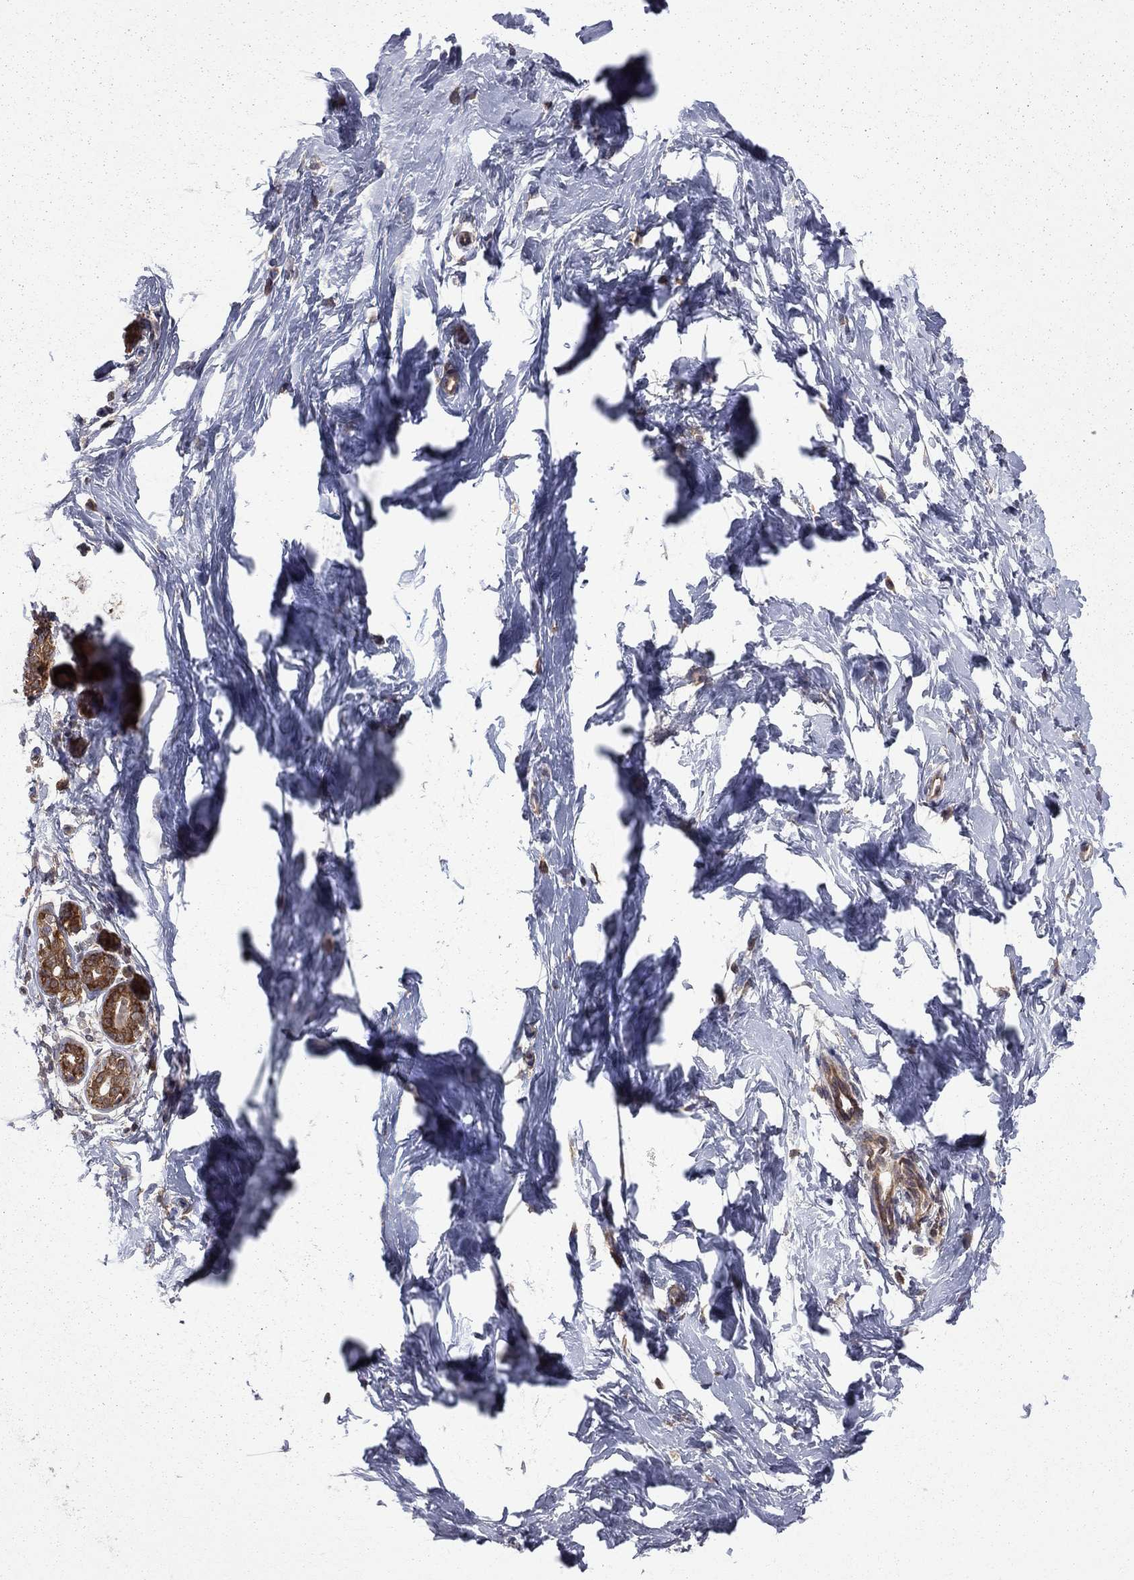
{"staining": {"intensity": "negative", "quantity": "none", "location": "none"}, "tissue": "breast", "cell_type": "Adipocytes", "image_type": "normal", "snomed": [{"axis": "morphology", "description": "Normal tissue, NOS"}, {"axis": "topography", "description": "Breast"}], "caption": "This is an IHC histopathology image of benign human breast. There is no positivity in adipocytes.", "gene": "NAA50", "patient": {"sex": "female", "age": 37}}